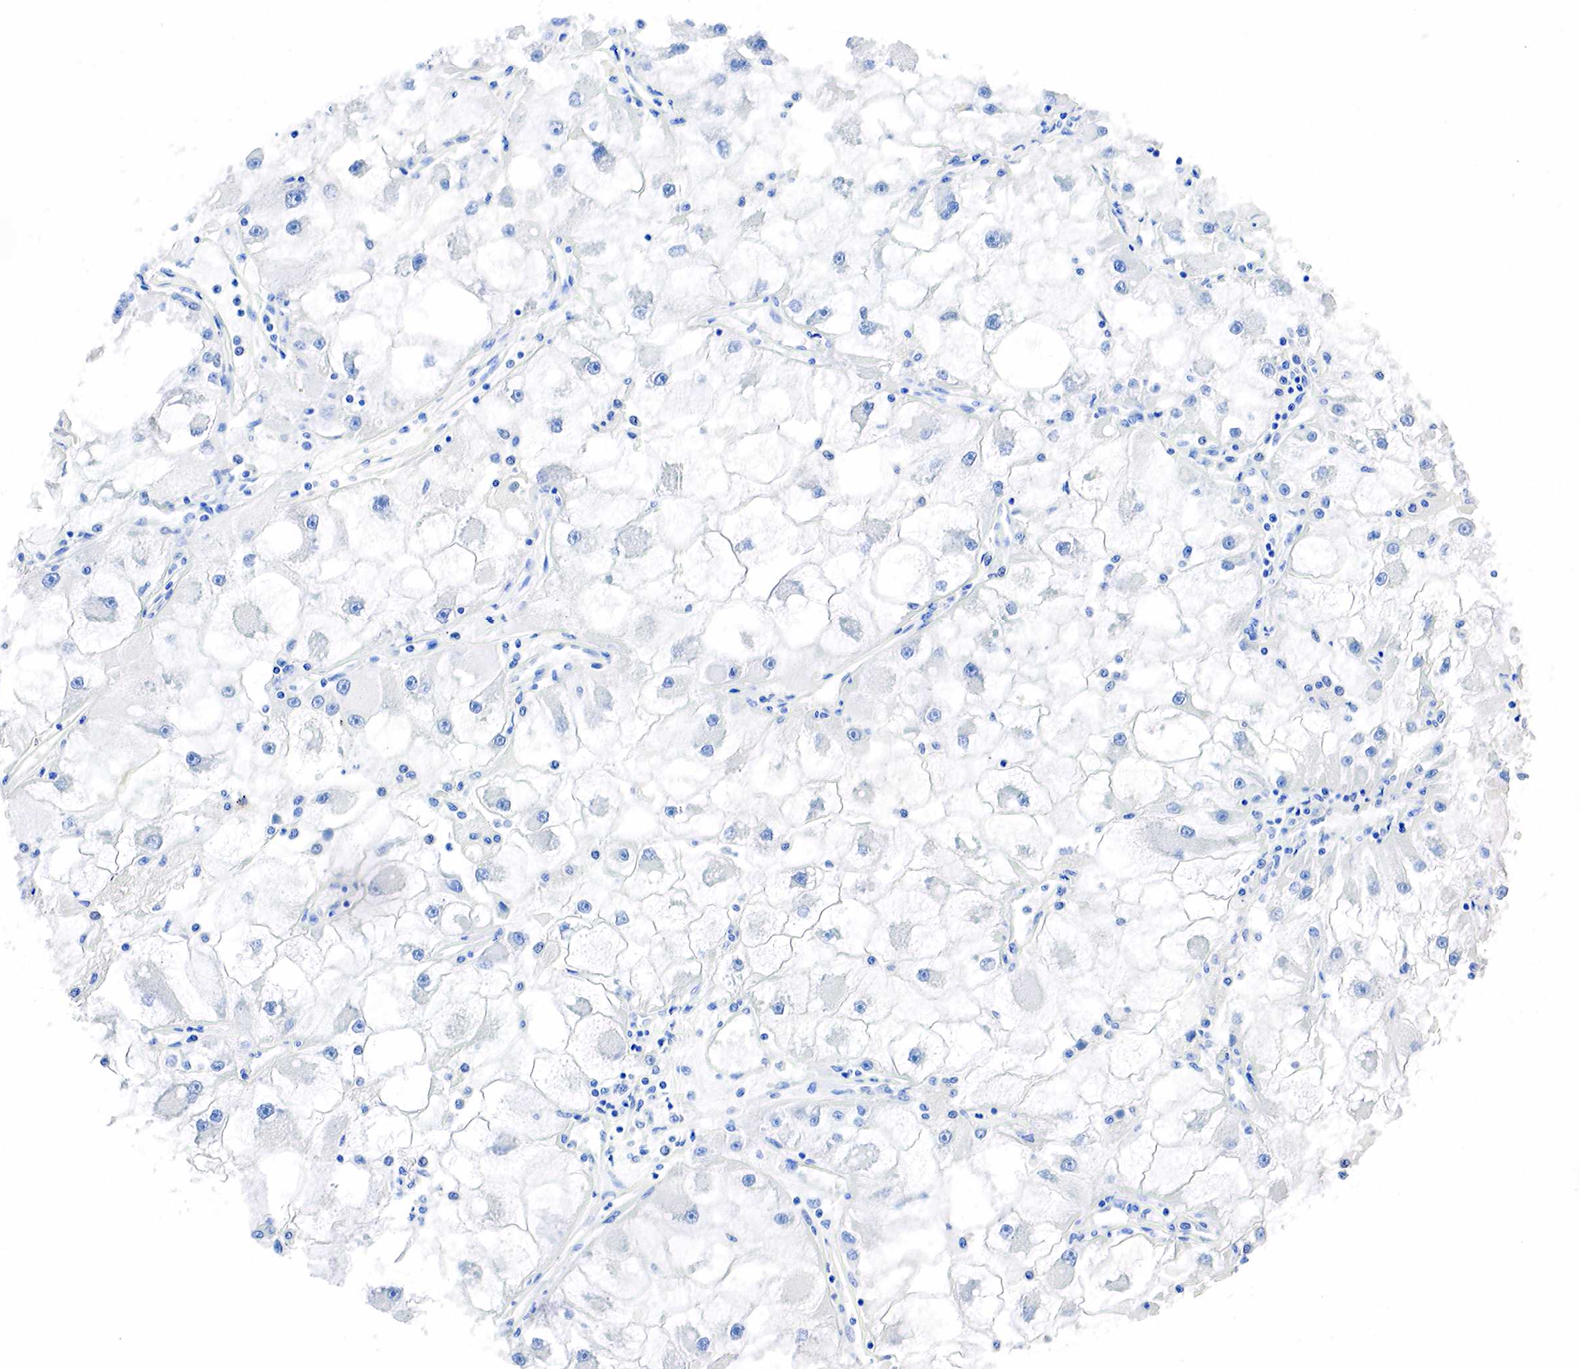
{"staining": {"intensity": "negative", "quantity": "none", "location": "none"}, "tissue": "renal cancer", "cell_type": "Tumor cells", "image_type": "cancer", "snomed": [{"axis": "morphology", "description": "Adenocarcinoma, NOS"}, {"axis": "topography", "description": "Kidney"}], "caption": "Immunohistochemical staining of renal adenocarcinoma displays no significant positivity in tumor cells.", "gene": "SST", "patient": {"sex": "female", "age": 73}}